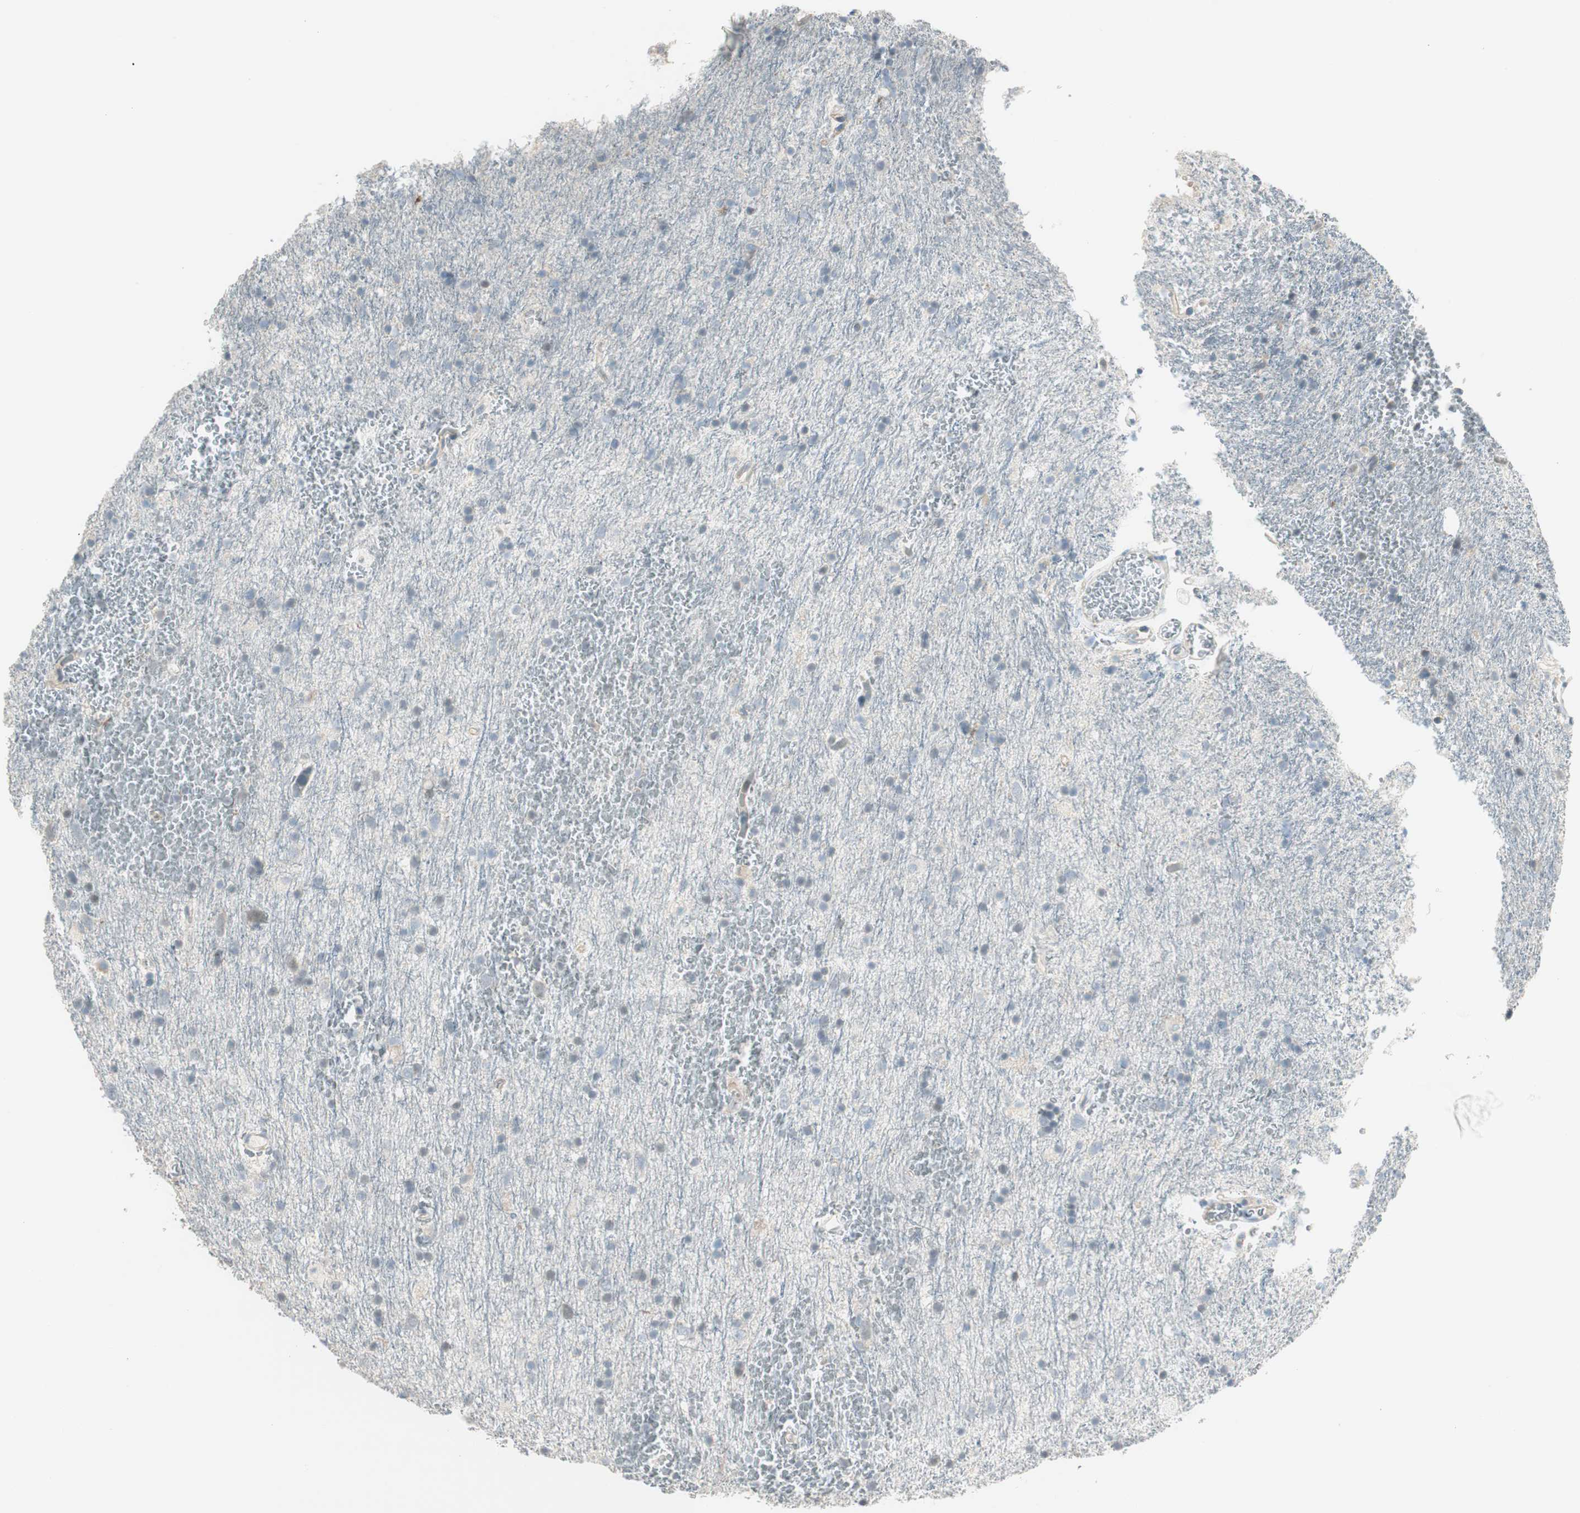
{"staining": {"intensity": "weak", "quantity": "<25%", "location": "cytoplasmic/membranous"}, "tissue": "glioma", "cell_type": "Tumor cells", "image_type": "cancer", "snomed": [{"axis": "morphology", "description": "Glioma, malignant, Low grade"}, {"axis": "topography", "description": "Brain"}], "caption": "Glioma was stained to show a protein in brown. There is no significant positivity in tumor cells.", "gene": "EVA1A", "patient": {"sex": "male", "age": 77}}